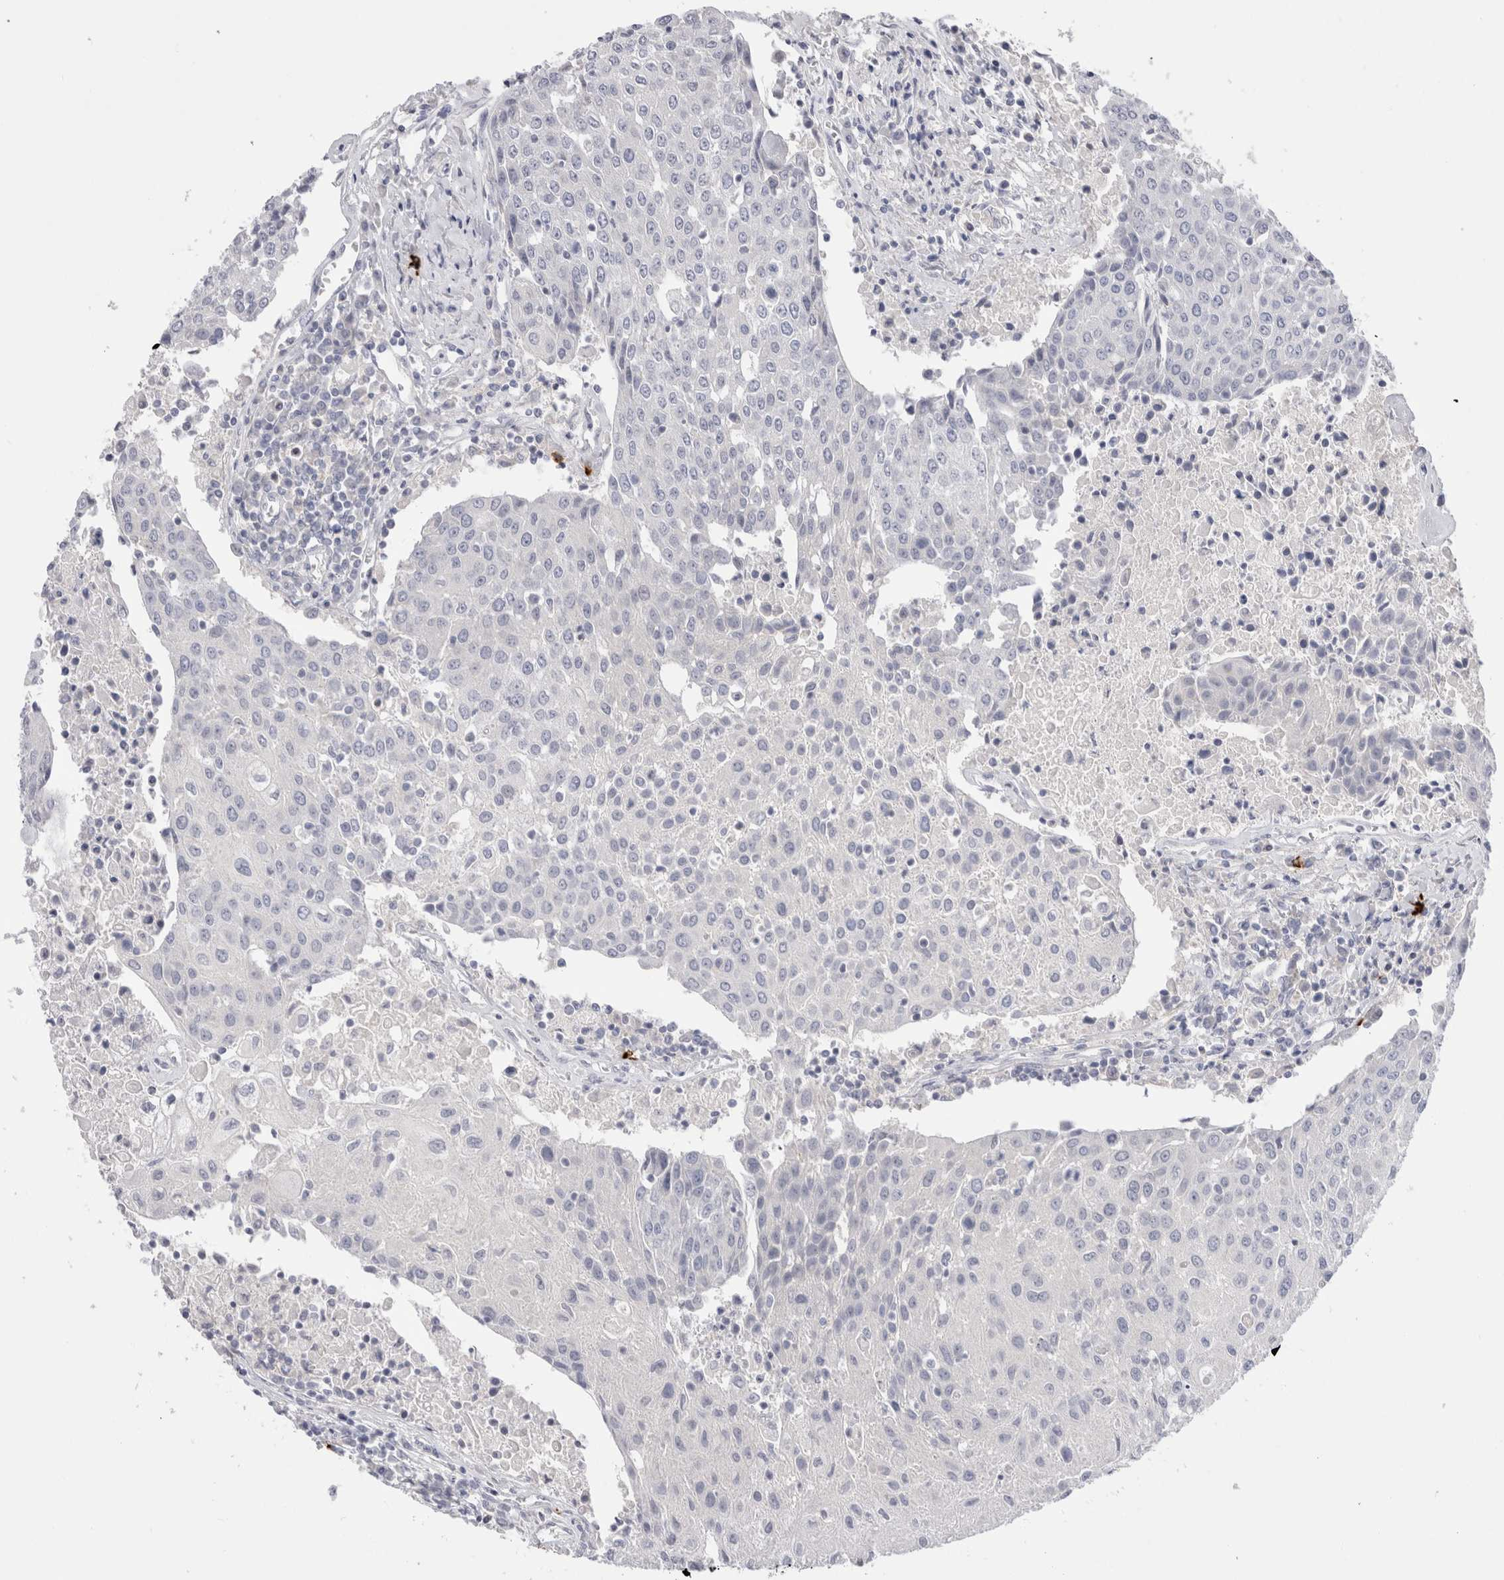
{"staining": {"intensity": "negative", "quantity": "none", "location": "none"}, "tissue": "urothelial cancer", "cell_type": "Tumor cells", "image_type": "cancer", "snomed": [{"axis": "morphology", "description": "Urothelial carcinoma, High grade"}, {"axis": "topography", "description": "Urinary bladder"}], "caption": "High power microscopy micrograph of an IHC photomicrograph of high-grade urothelial carcinoma, revealing no significant staining in tumor cells. The staining is performed using DAB (3,3'-diaminobenzidine) brown chromogen with nuclei counter-stained in using hematoxylin.", "gene": "SPINK2", "patient": {"sex": "female", "age": 85}}